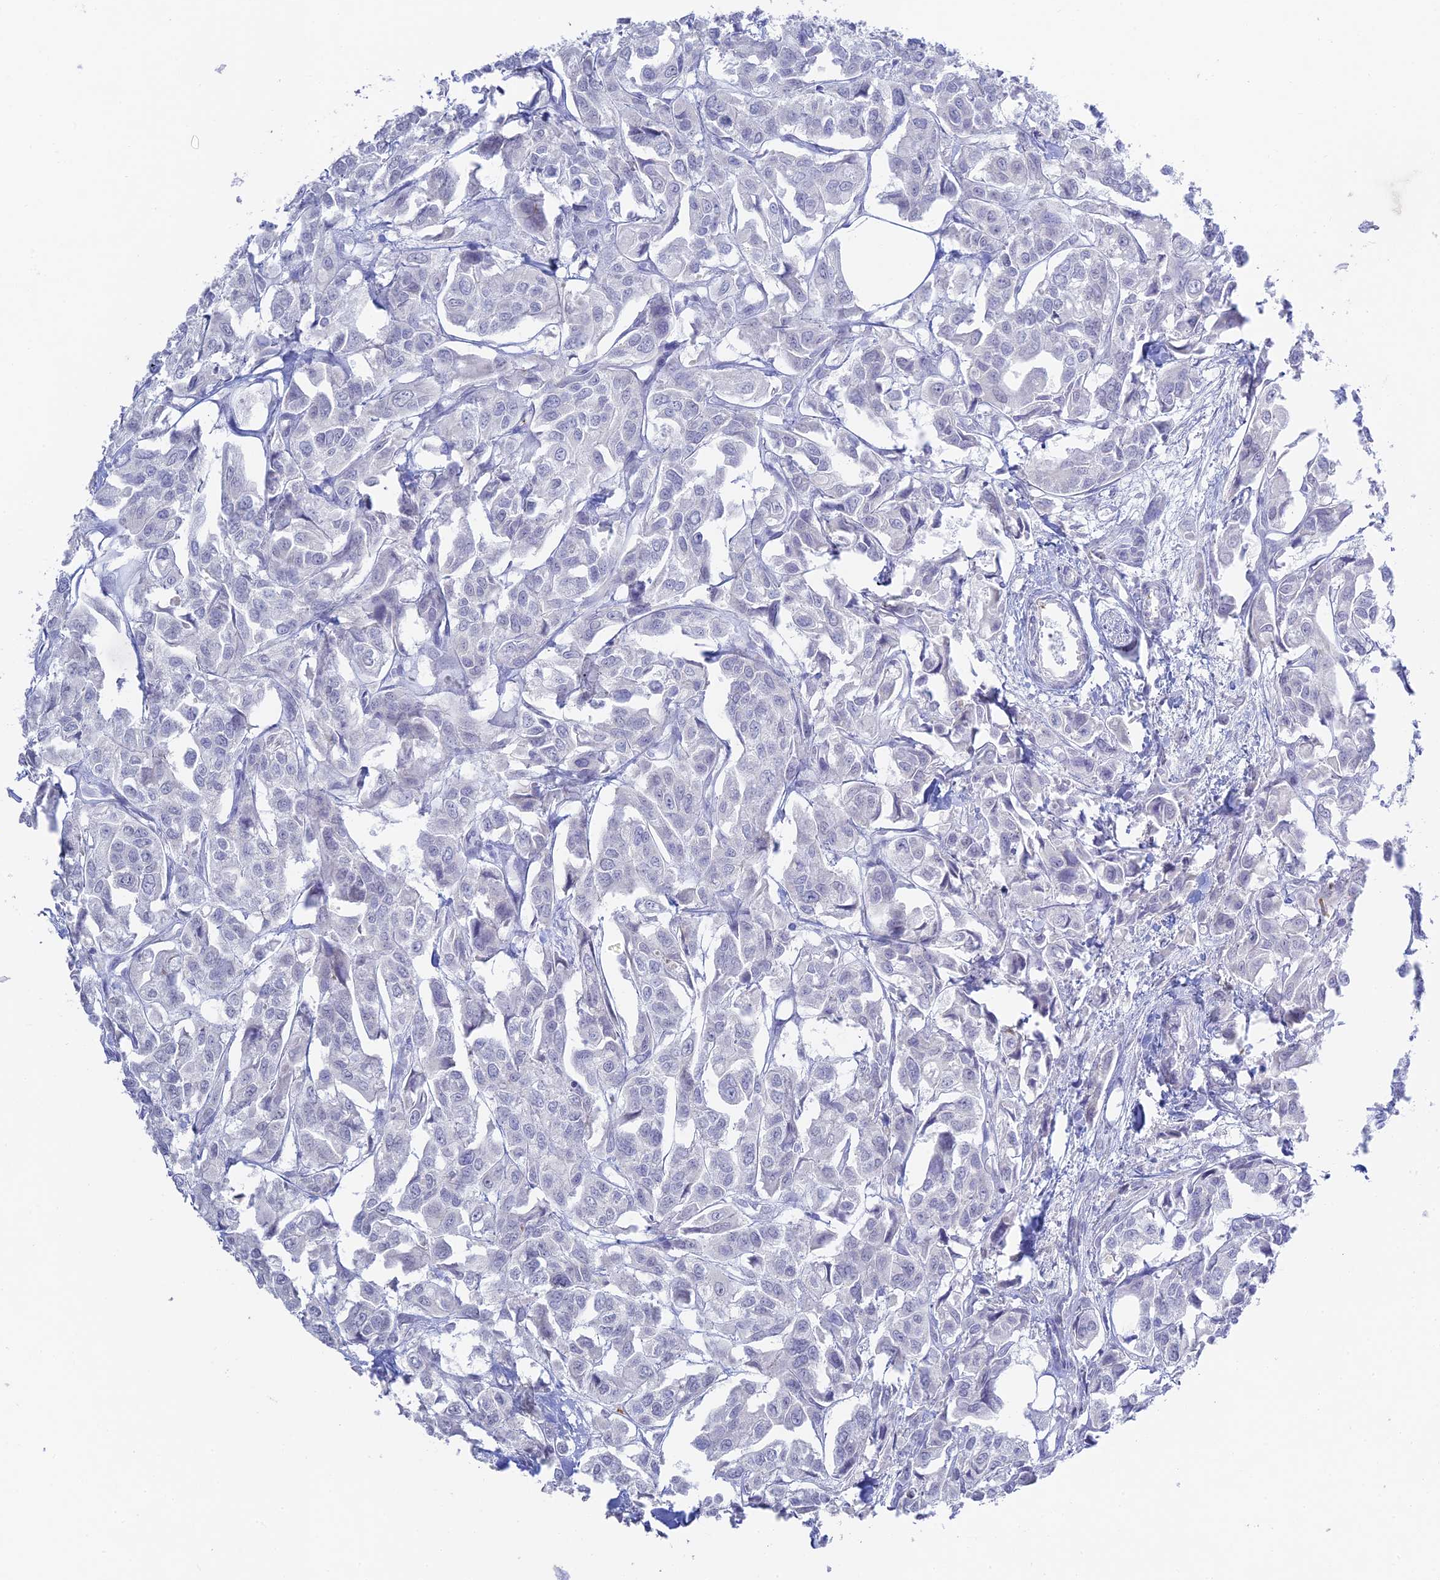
{"staining": {"intensity": "negative", "quantity": "none", "location": "none"}, "tissue": "urothelial cancer", "cell_type": "Tumor cells", "image_type": "cancer", "snomed": [{"axis": "morphology", "description": "Urothelial carcinoma, High grade"}, {"axis": "topography", "description": "Urinary bladder"}], "caption": "Urothelial cancer was stained to show a protein in brown. There is no significant positivity in tumor cells.", "gene": "TMEM40", "patient": {"sex": "male", "age": 67}}